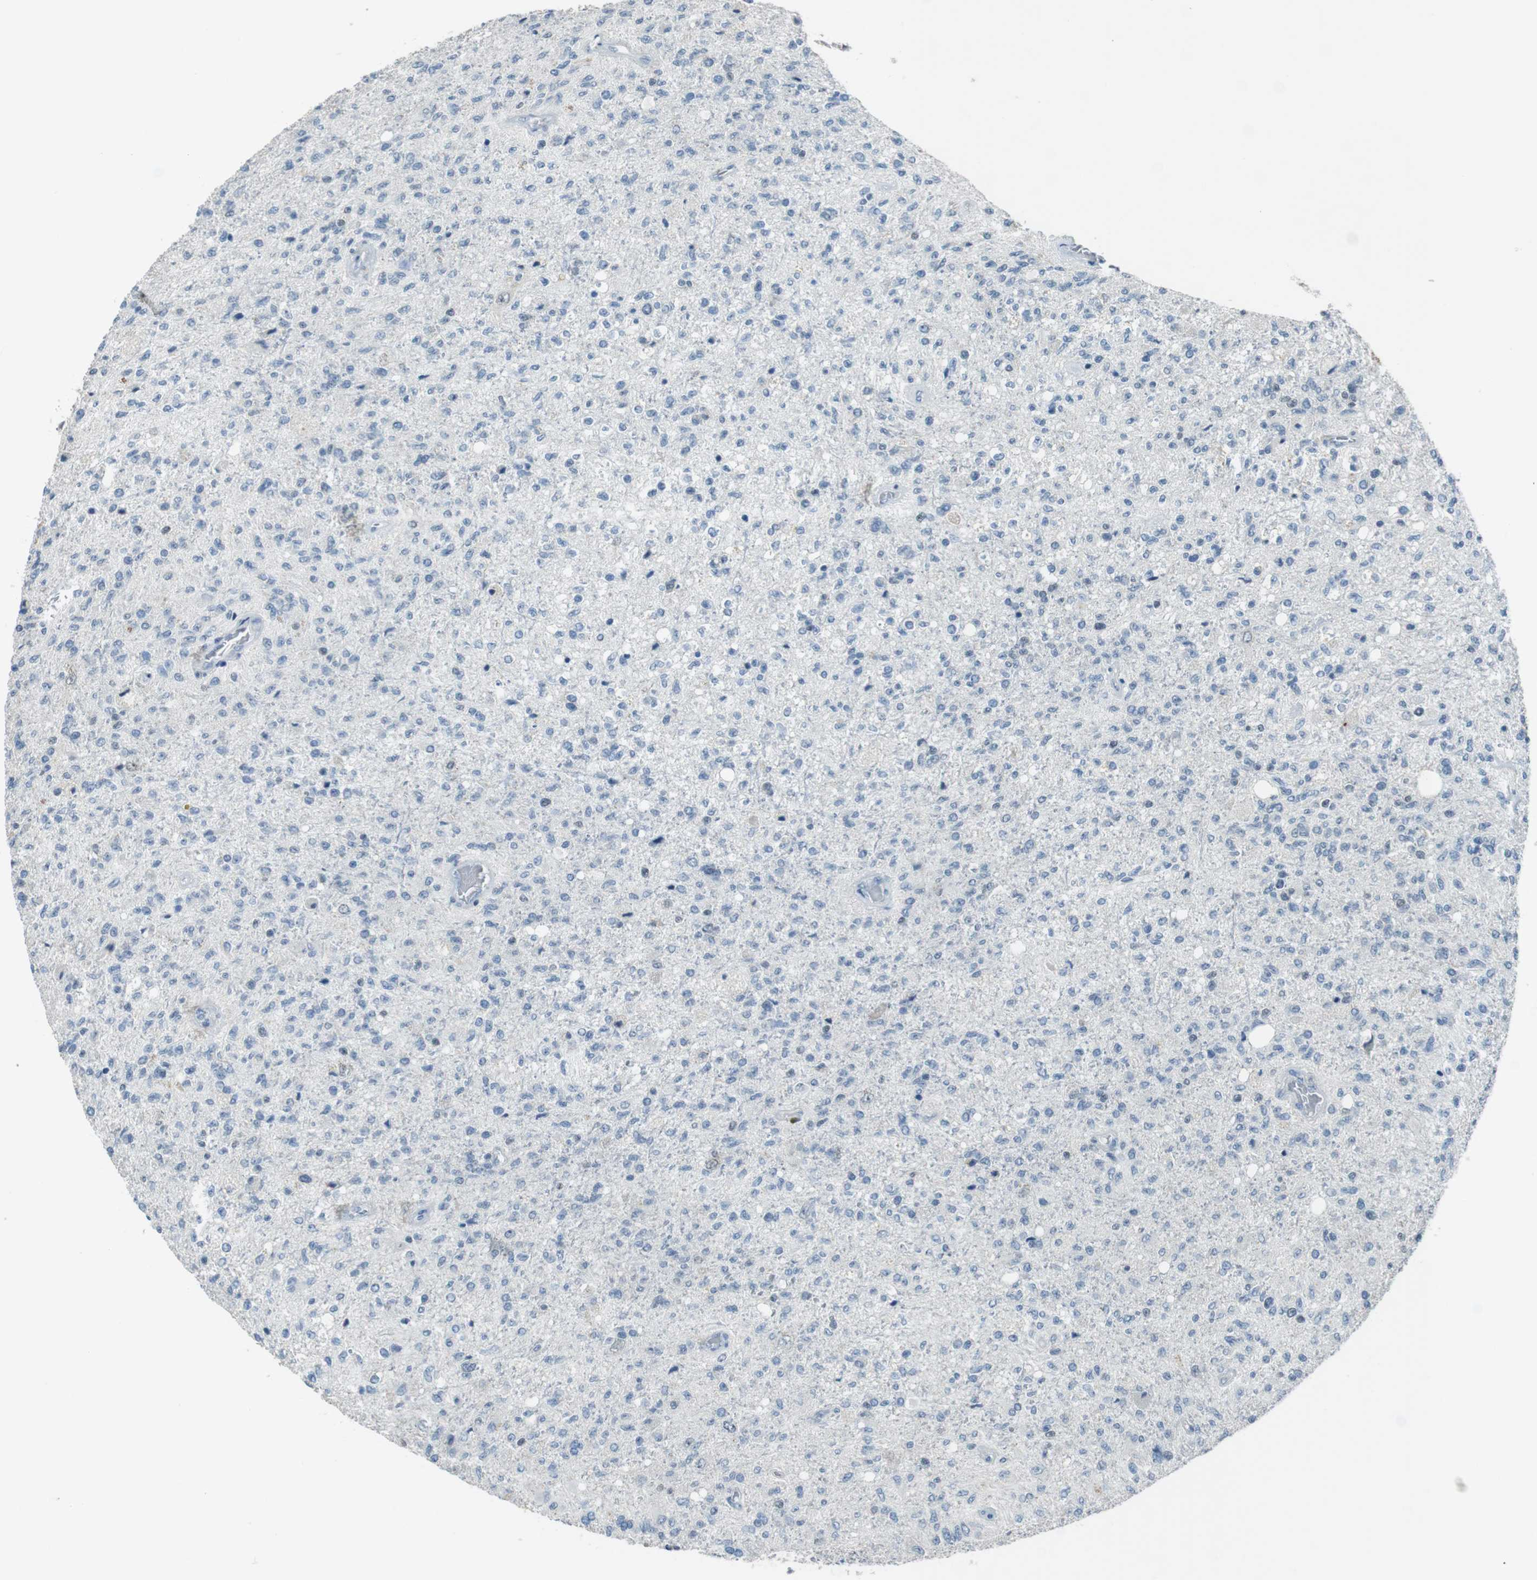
{"staining": {"intensity": "negative", "quantity": "none", "location": "none"}, "tissue": "glioma", "cell_type": "Tumor cells", "image_type": "cancer", "snomed": [{"axis": "morphology", "description": "Normal tissue, NOS"}, {"axis": "morphology", "description": "Glioma, malignant, High grade"}, {"axis": "topography", "description": "Cerebral cortex"}], "caption": "Immunohistochemistry (IHC) micrograph of glioma stained for a protein (brown), which displays no positivity in tumor cells.", "gene": "ENTPD7", "patient": {"sex": "male", "age": 77}}